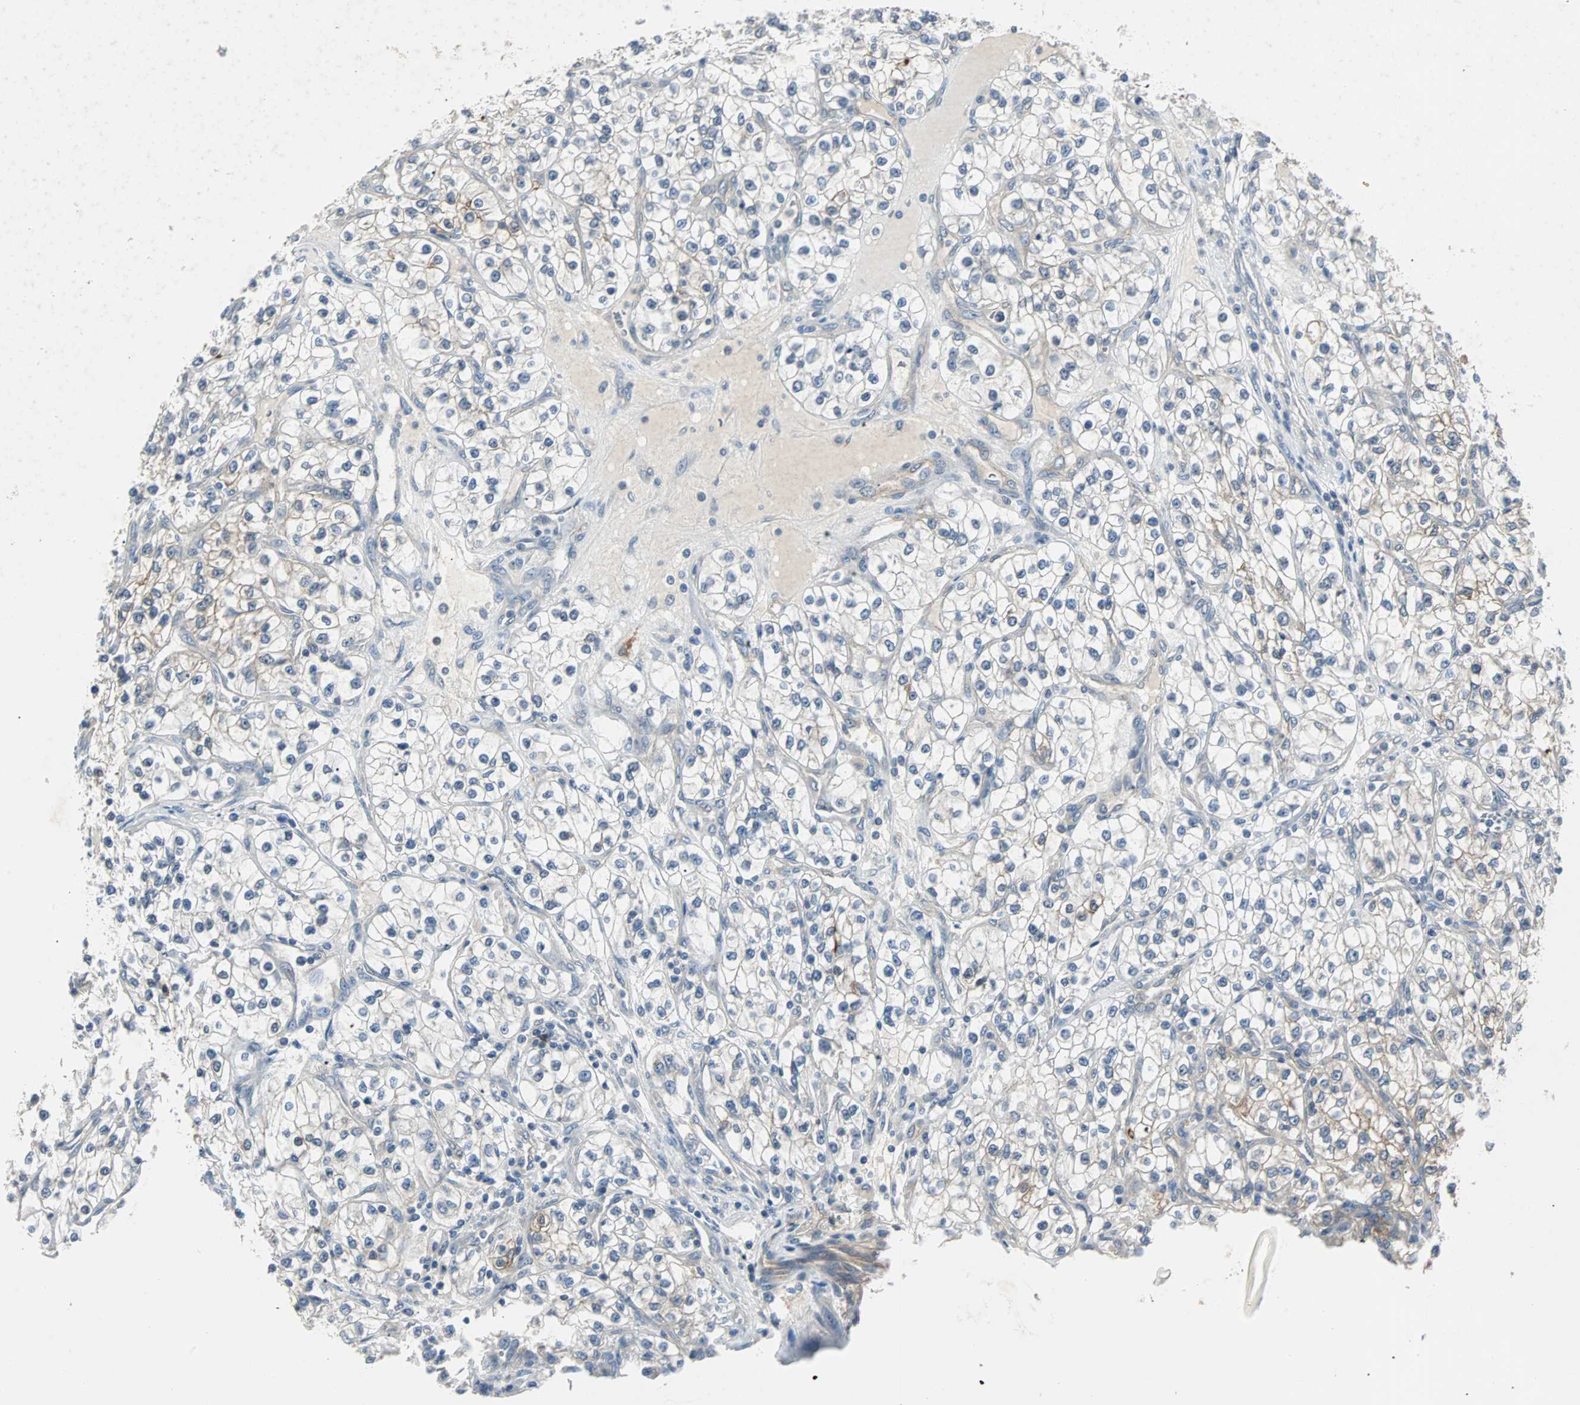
{"staining": {"intensity": "weak", "quantity": "<25%", "location": "cytoplasmic/membranous"}, "tissue": "renal cancer", "cell_type": "Tumor cells", "image_type": "cancer", "snomed": [{"axis": "morphology", "description": "Adenocarcinoma, NOS"}, {"axis": "topography", "description": "Kidney"}], "caption": "DAB immunohistochemical staining of human renal adenocarcinoma reveals no significant expression in tumor cells. (DAB (3,3'-diaminobenzidine) IHC with hematoxylin counter stain).", "gene": "CMC2", "patient": {"sex": "female", "age": 57}}